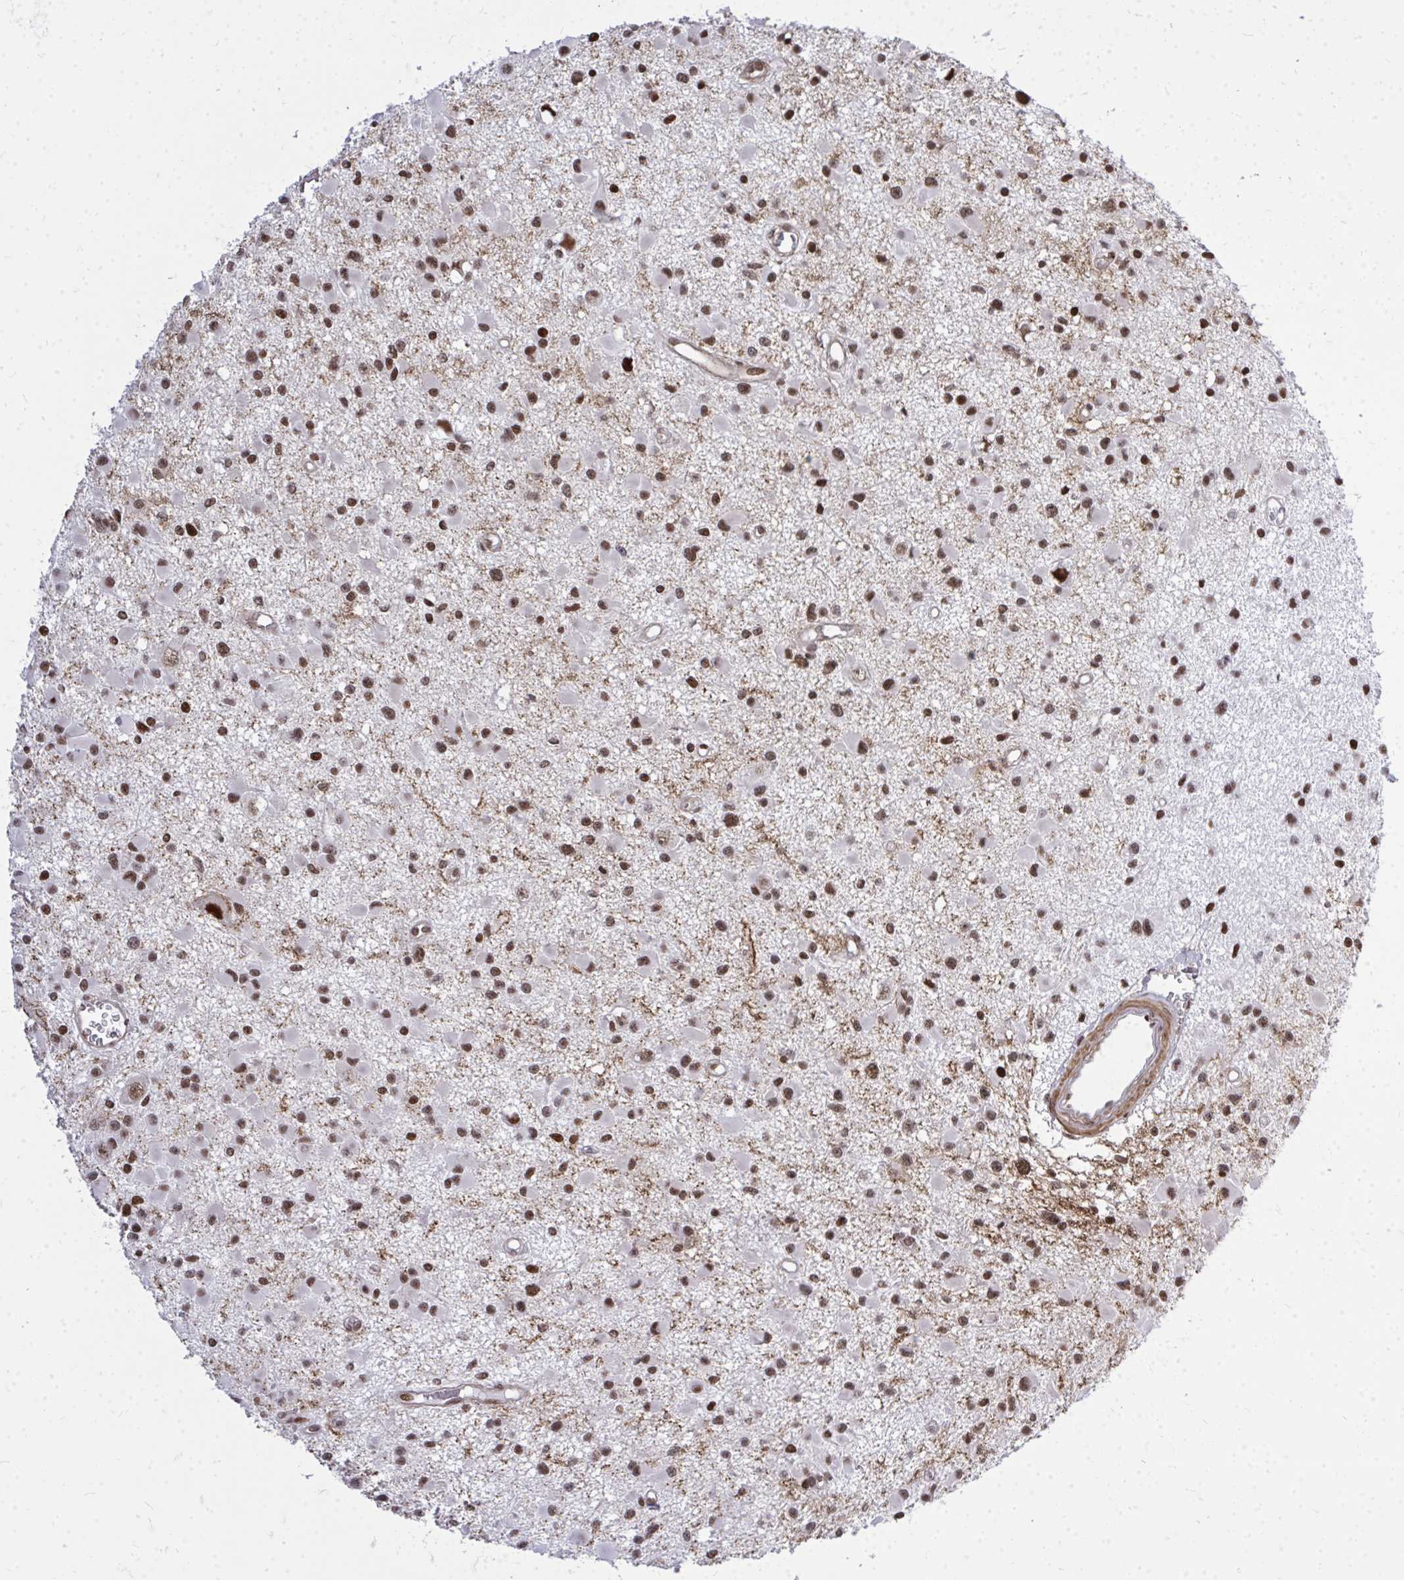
{"staining": {"intensity": "strong", "quantity": ">75%", "location": "nuclear"}, "tissue": "glioma", "cell_type": "Tumor cells", "image_type": "cancer", "snomed": [{"axis": "morphology", "description": "Glioma, malignant, High grade"}, {"axis": "topography", "description": "Brain"}], "caption": "Protein analysis of glioma tissue shows strong nuclear positivity in approximately >75% of tumor cells. The protein of interest is stained brown, and the nuclei are stained in blue (DAB IHC with brightfield microscopy, high magnification).", "gene": "TBL1Y", "patient": {"sex": "male", "age": 54}}